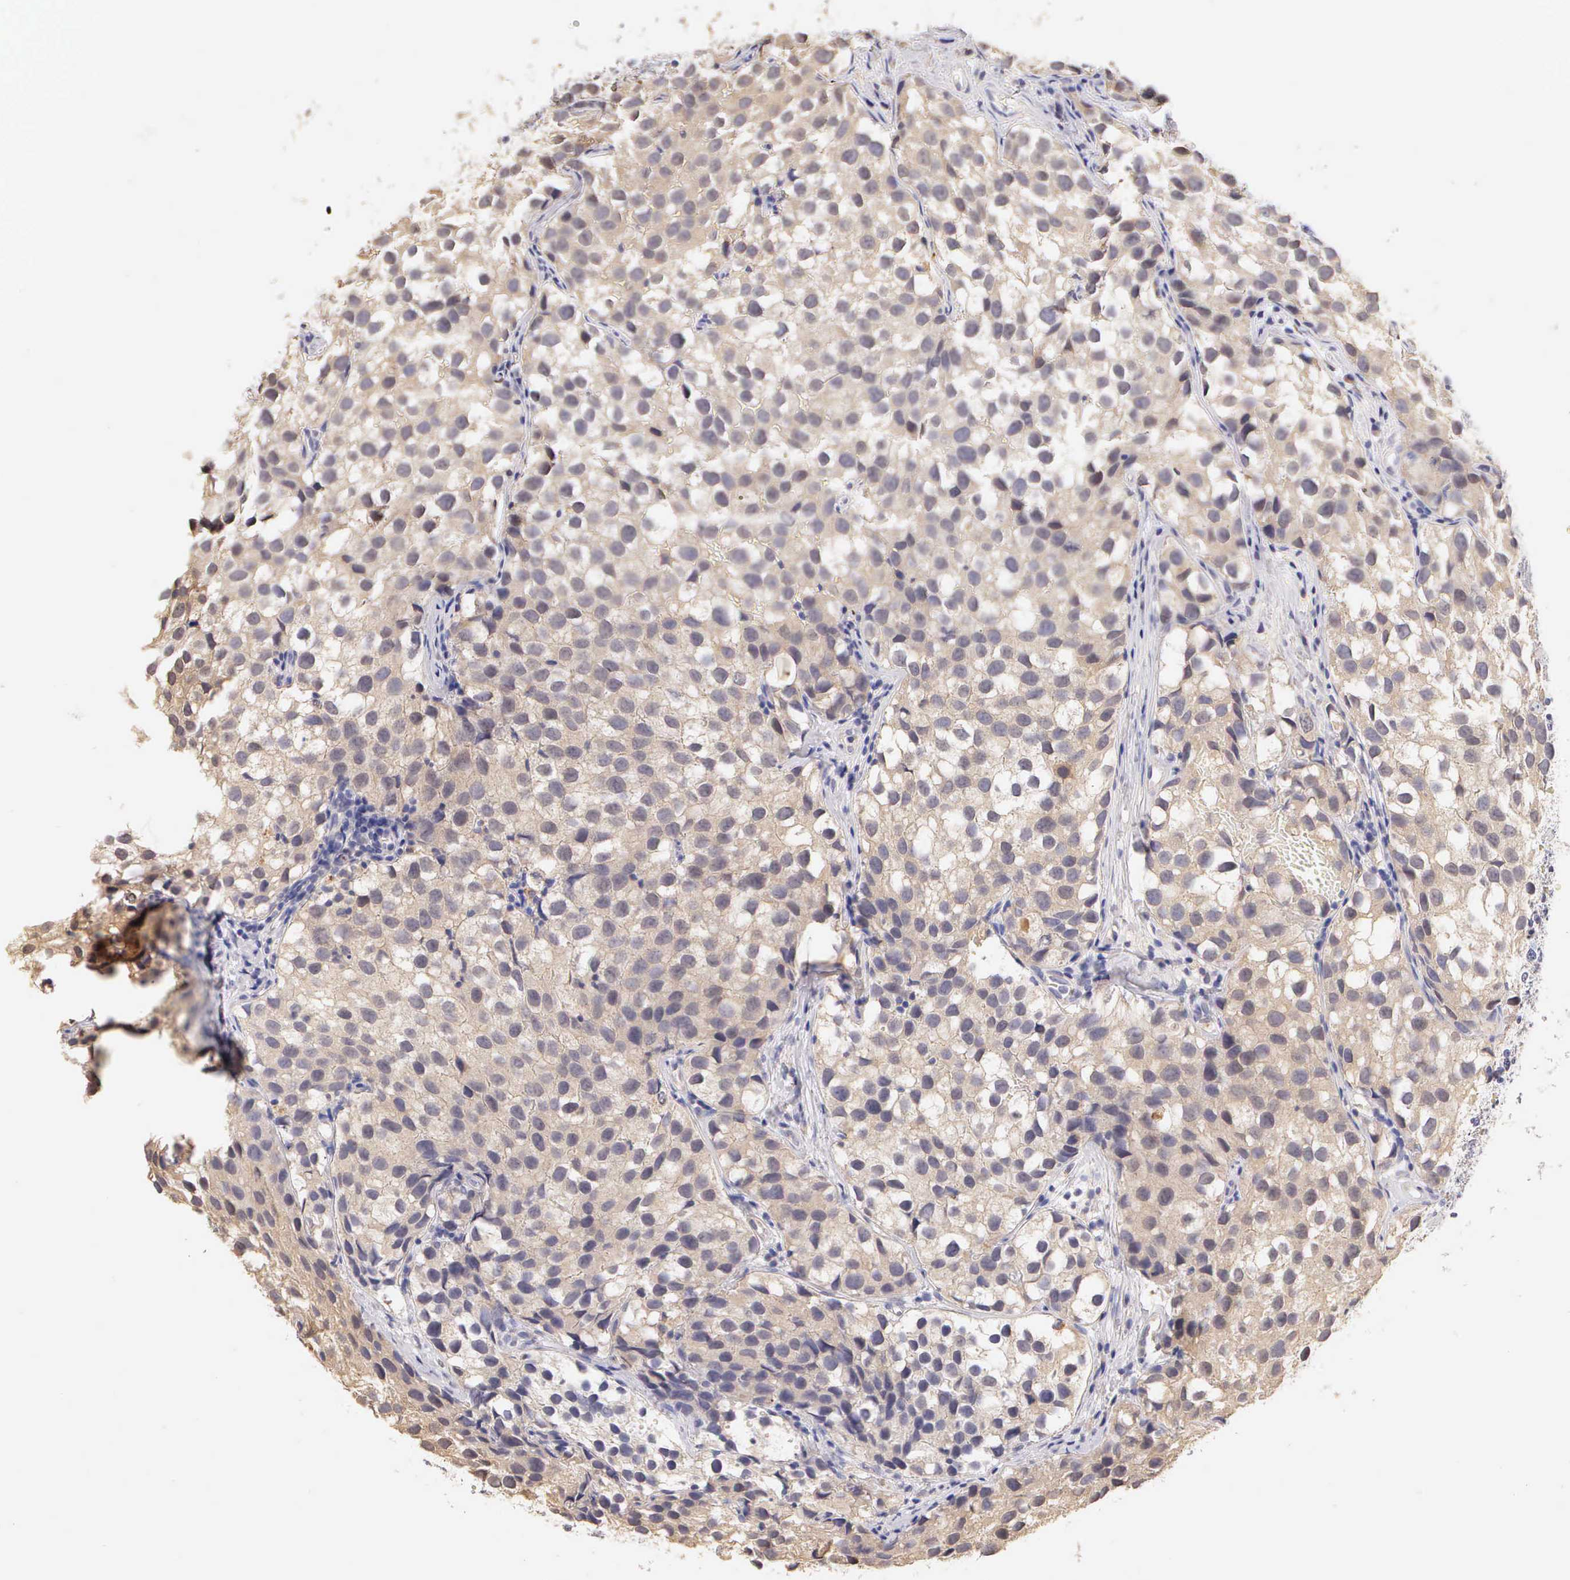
{"staining": {"intensity": "negative", "quantity": "none", "location": "none"}, "tissue": "testis cancer", "cell_type": "Tumor cells", "image_type": "cancer", "snomed": [{"axis": "morphology", "description": "Seminoma, NOS"}, {"axis": "topography", "description": "Testis"}], "caption": "A micrograph of human testis cancer (seminoma) is negative for staining in tumor cells. (DAB immunohistochemistry (IHC), high magnification).", "gene": "ESR1", "patient": {"sex": "male", "age": 39}}